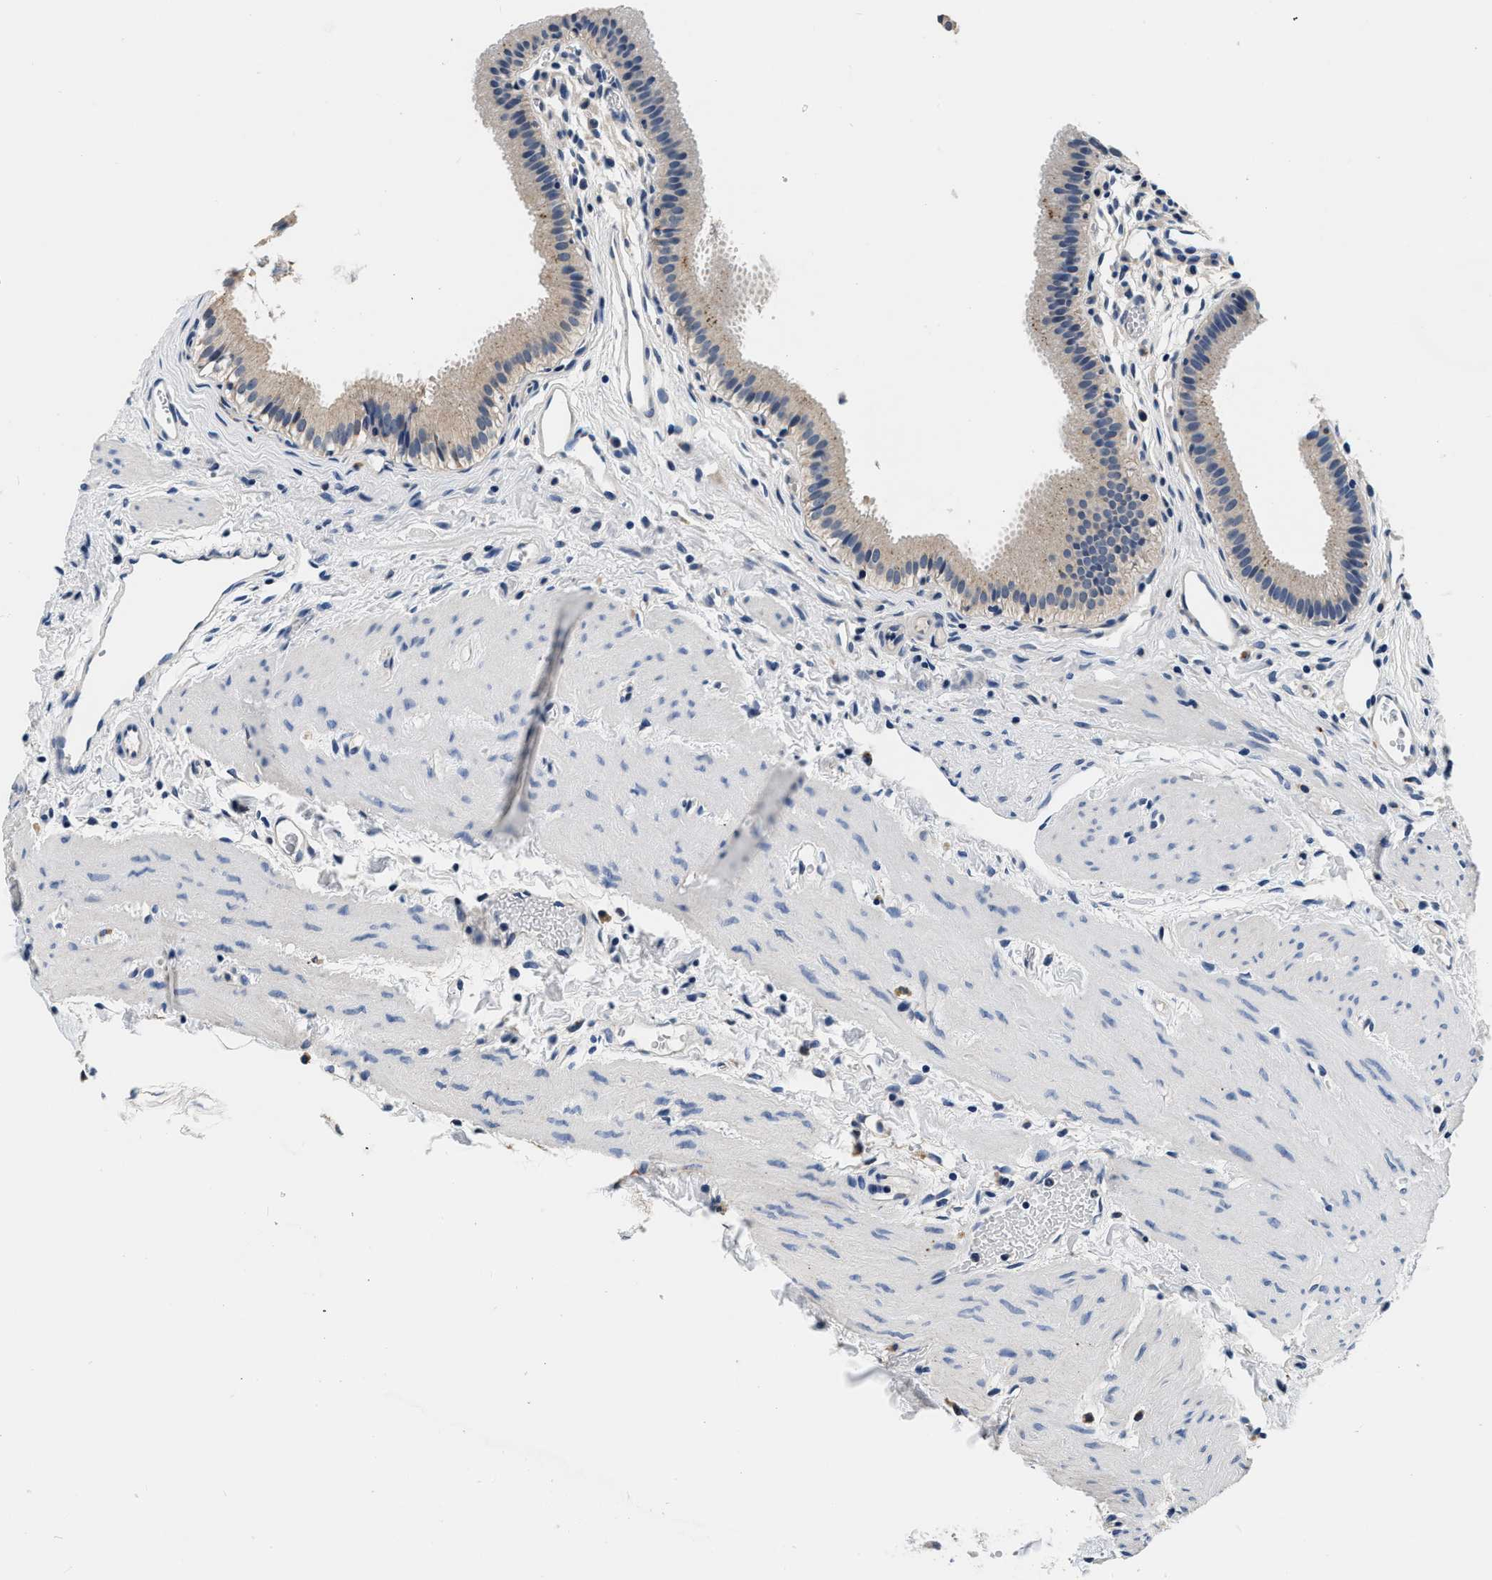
{"staining": {"intensity": "negative", "quantity": "none", "location": "none"}, "tissue": "gallbladder", "cell_type": "Glandular cells", "image_type": "normal", "snomed": [{"axis": "morphology", "description": "Normal tissue, NOS"}, {"axis": "topography", "description": "Gallbladder"}], "caption": "Immunohistochemical staining of benign gallbladder displays no significant staining in glandular cells.", "gene": "GRN", "patient": {"sex": "female", "age": 26}}